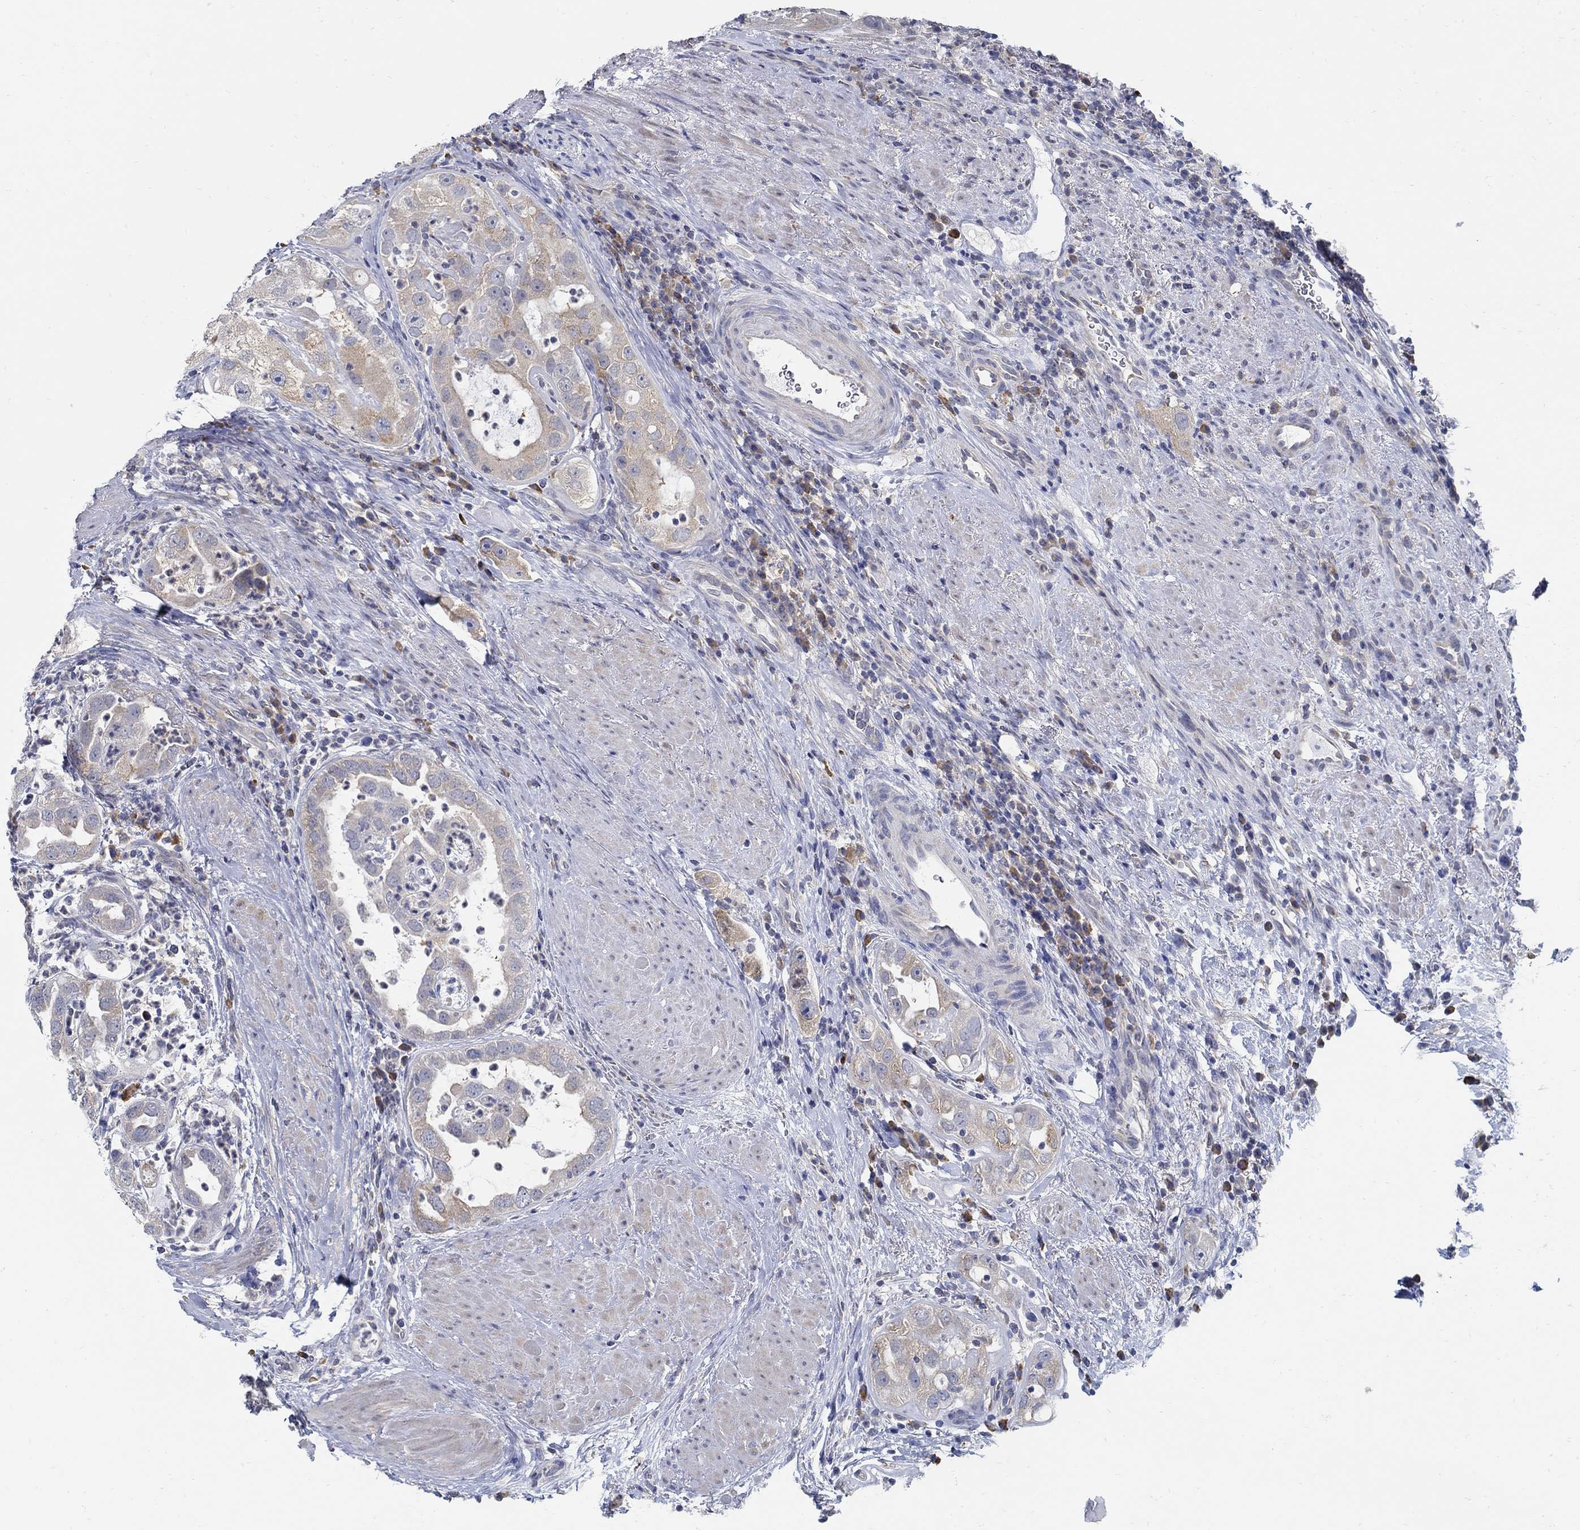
{"staining": {"intensity": "moderate", "quantity": "<25%", "location": "cytoplasmic/membranous"}, "tissue": "urothelial cancer", "cell_type": "Tumor cells", "image_type": "cancer", "snomed": [{"axis": "morphology", "description": "Urothelial carcinoma, High grade"}, {"axis": "topography", "description": "Urinary bladder"}], "caption": "Immunohistochemistry (DAB) staining of high-grade urothelial carcinoma displays moderate cytoplasmic/membranous protein expression in about <25% of tumor cells.", "gene": "PCDH11X", "patient": {"sex": "female", "age": 41}}